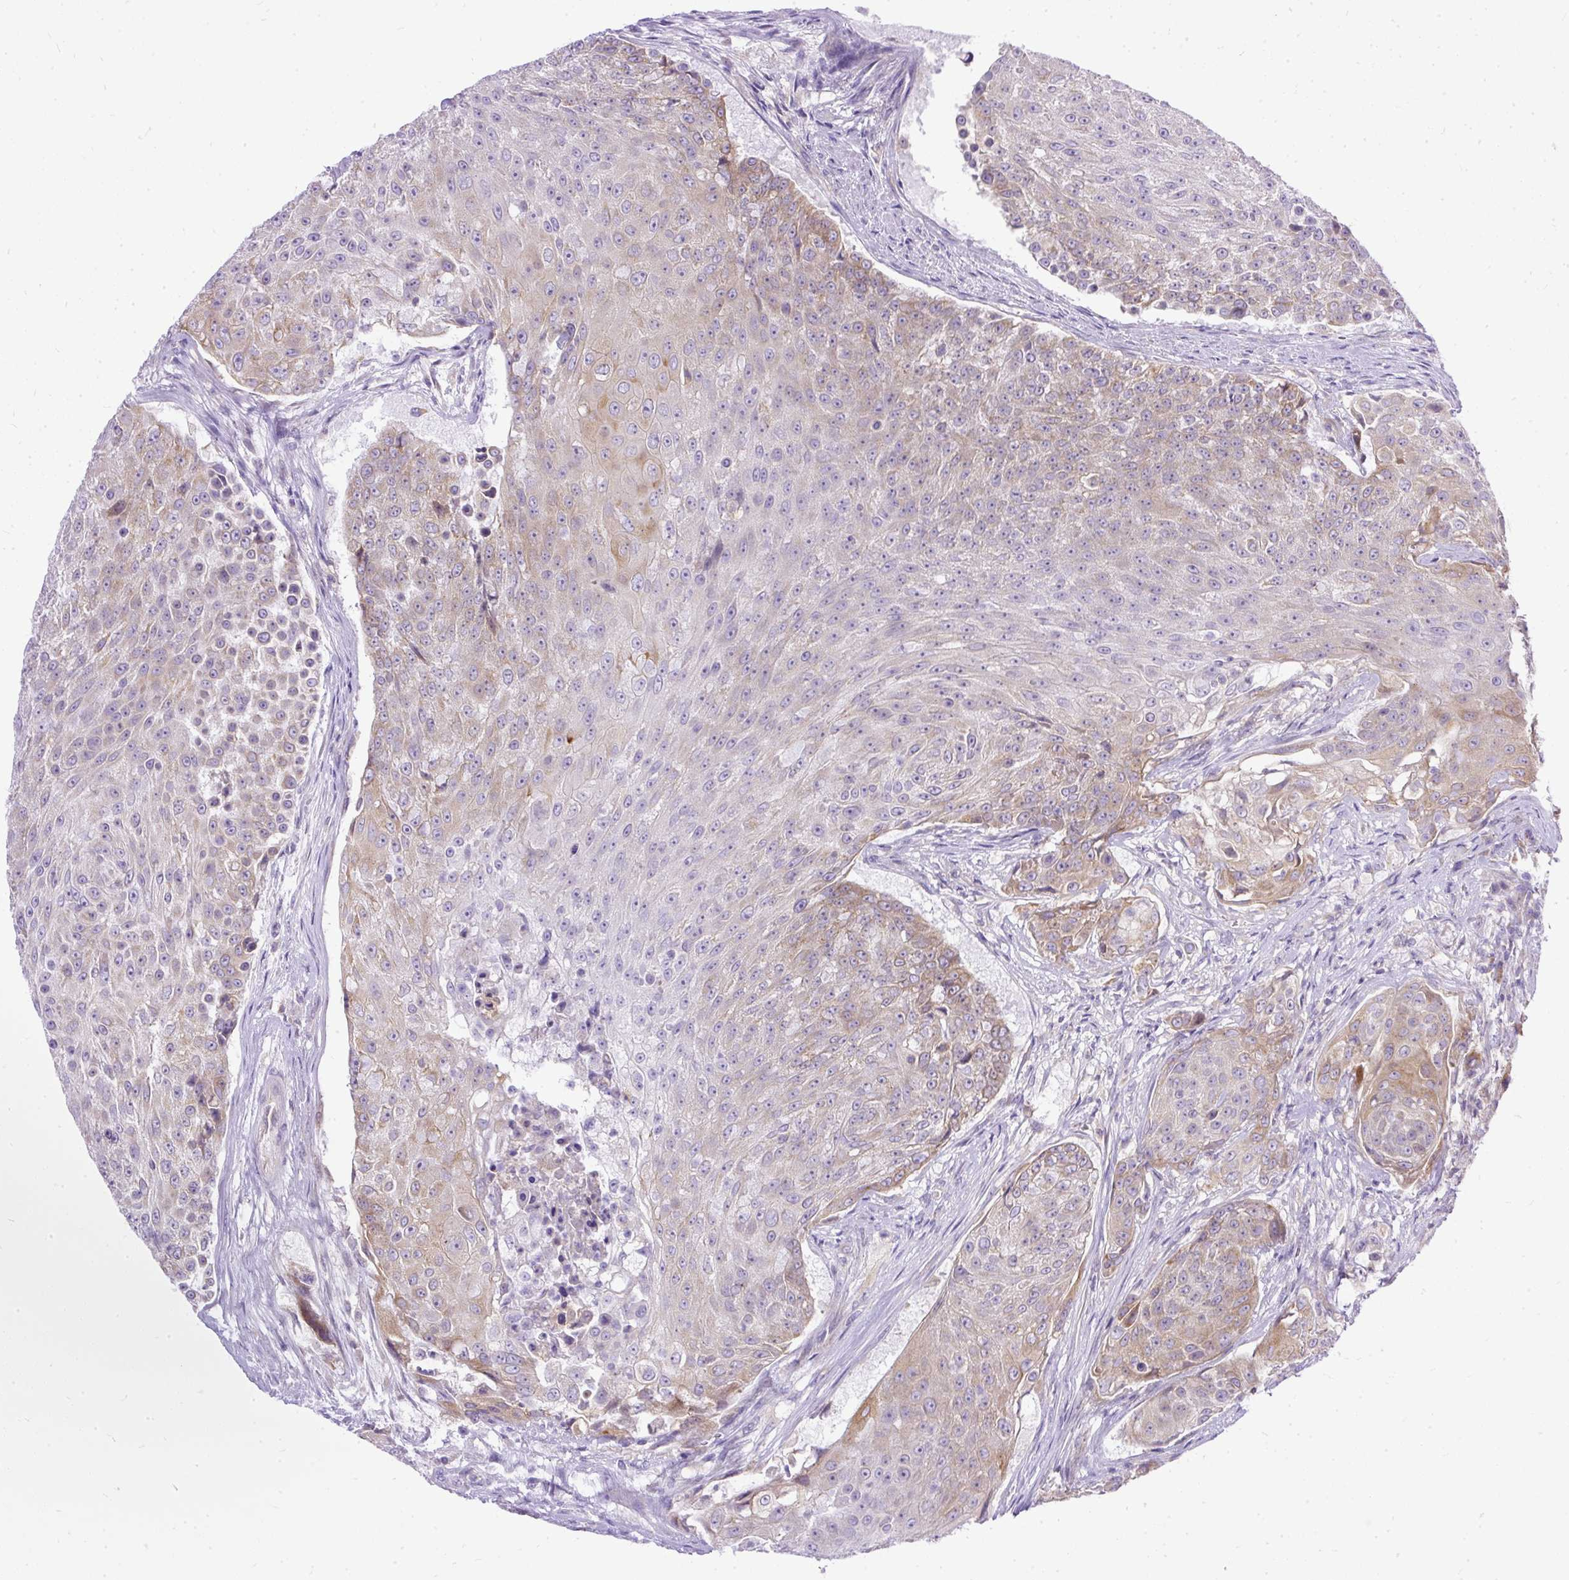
{"staining": {"intensity": "moderate", "quantity": "25%-75%", "location": "cytoplasmic/membranous"}, "tissue": "urothelial cancer", "cell_type": "Tumor cells", "image_type": "cancer", "snomed": [{"axis": "morphology", "description": "Urothelial carcinoma, High grade"}, {"axis": "topography", "description": "Urinary bladder"}], "caption": "The histopathology image shows staining of urothelial carcinoma (high-grade), revealing moderate cytoplasmic/membranous protein staining (brown color) within tumor cells.", "gene": "AMFR", "patient": {"sex": "female", "age": 63}}